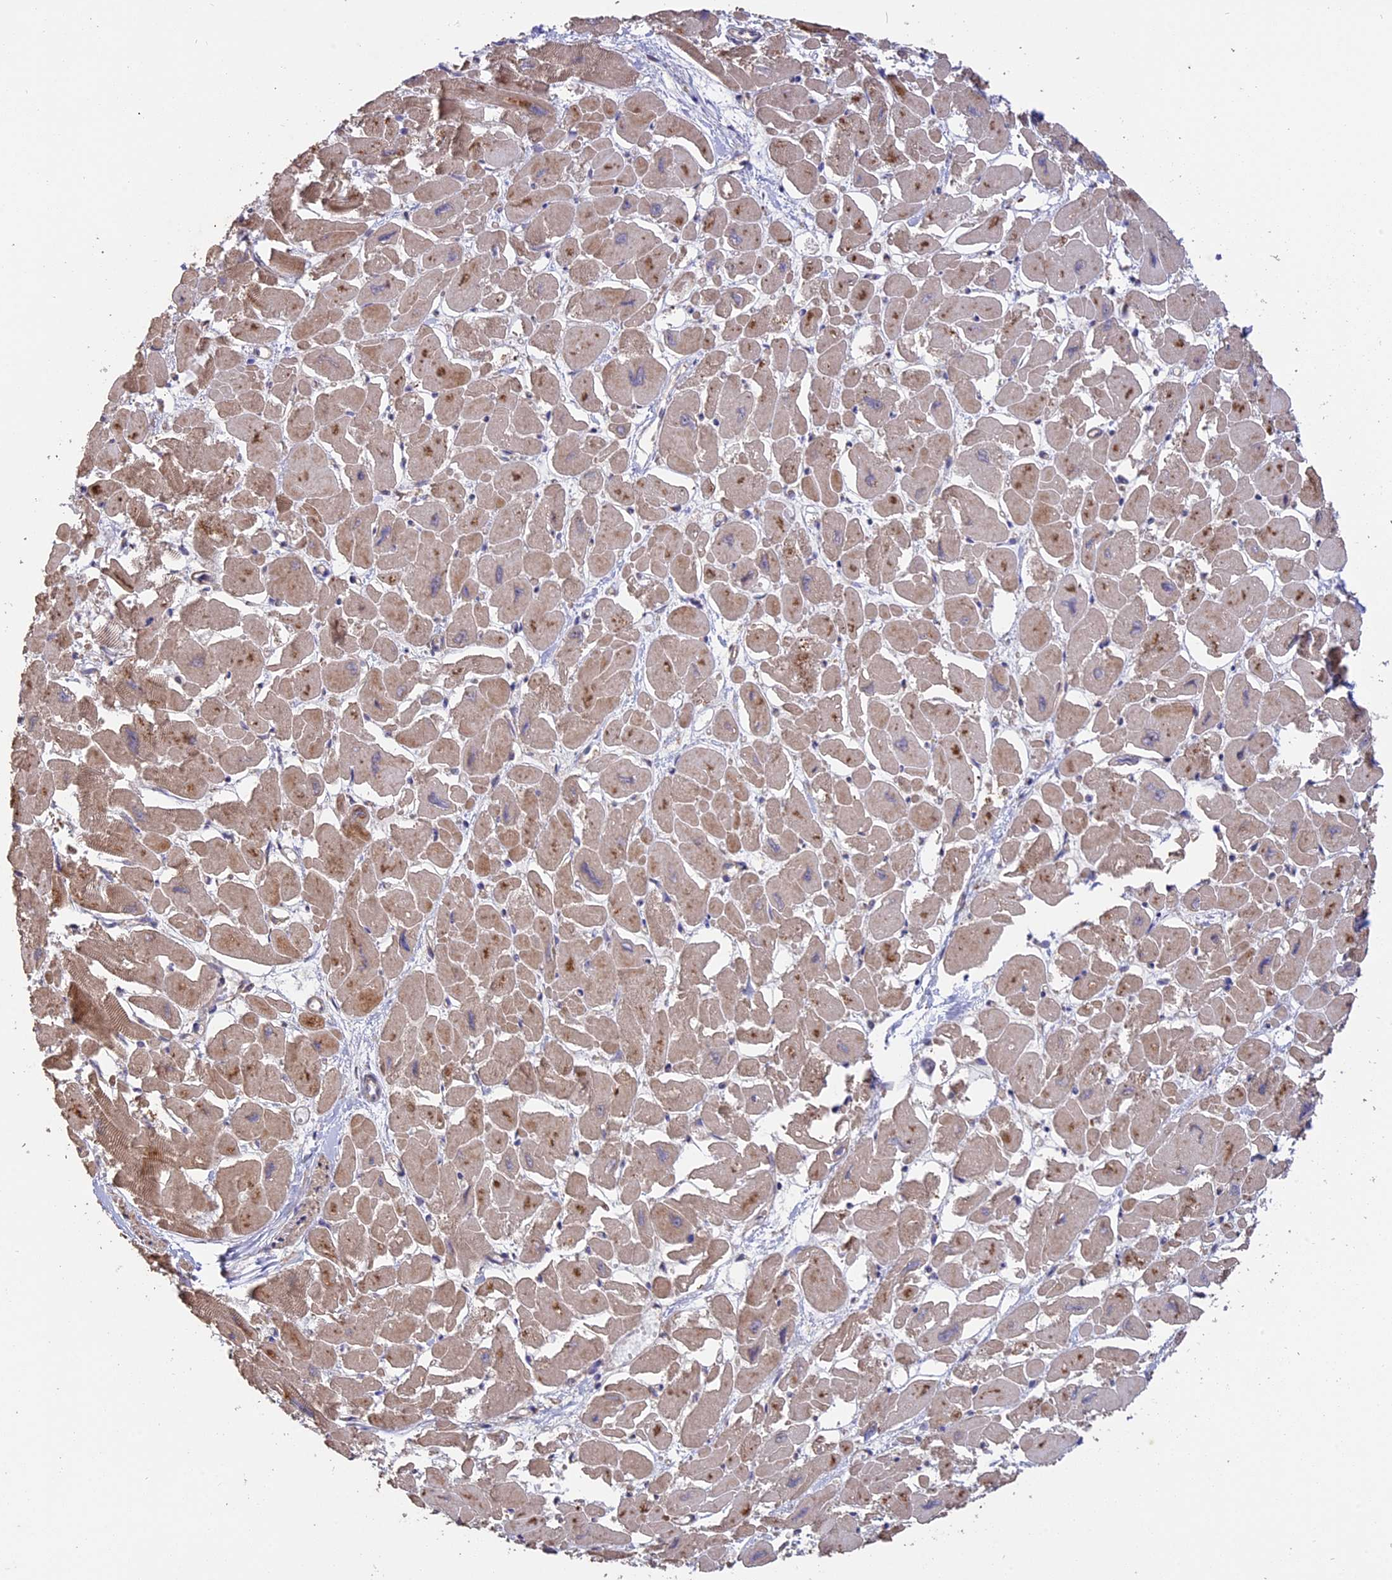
{"staining": {"intensity": "weak", "quantity": "25%-75%", "location": "cytoplasmic/membranous"}, "tissue": "heart muscle", "cell_type": "Cardiomyocytes", "image_type": "normal", "snomed": [{"axis": "morphology", "description": "Normal tissue, NOS"}, {"axis": "topography", "description": "Heart"}], "caption": "Heart muscle stained with immunohistochemistry (IHC) exhibits weak cytoplasmic/membranous staining in about 25%-75% of cardiomyocytes.", "gene": "RASAL1", "patient": {"sex": "male", "age": 54}}